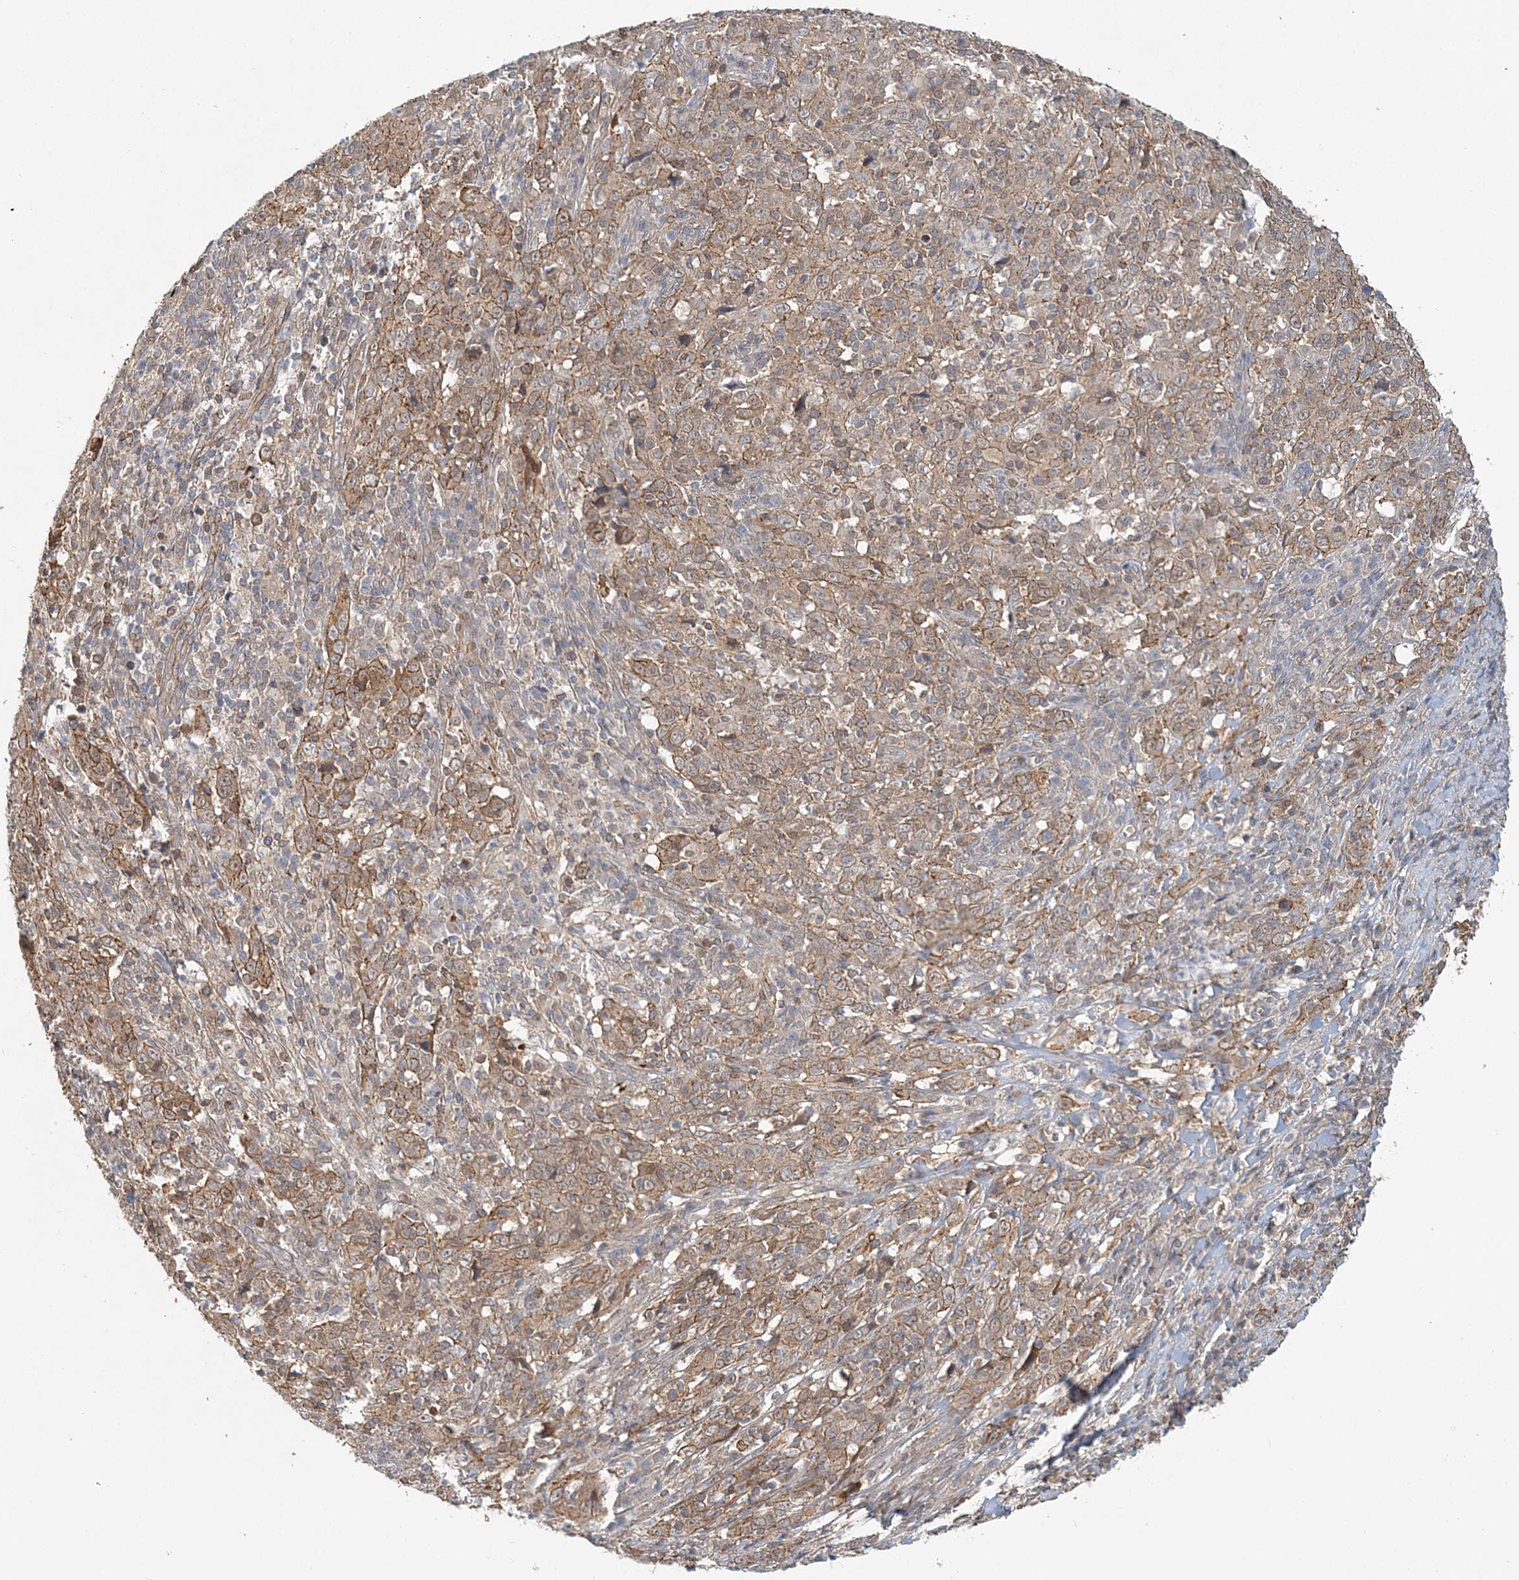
{"staining": {"intensity": "moderate", "quantity": ">75%", "location": "cytoplasmic/membranous"}, "tissue": "cervical cancer", "cell_type": "Tumor cells", "image_type": "cancer", "snomed": [{"axis": "morphology", "description": "Squamous cell carcinoma, NOS"}, {"axis": "topography", "description": "Cervix"}], "caption": "Immunohistochemical staining of human squamous cell carcinoma (cervical) exhibits medium levels of moderate cytoplasmic/membranous protein positivity in about >75% of tumor cells.", "gene": "MAT2B", "patient": {"sex": "female", "age": 46}}